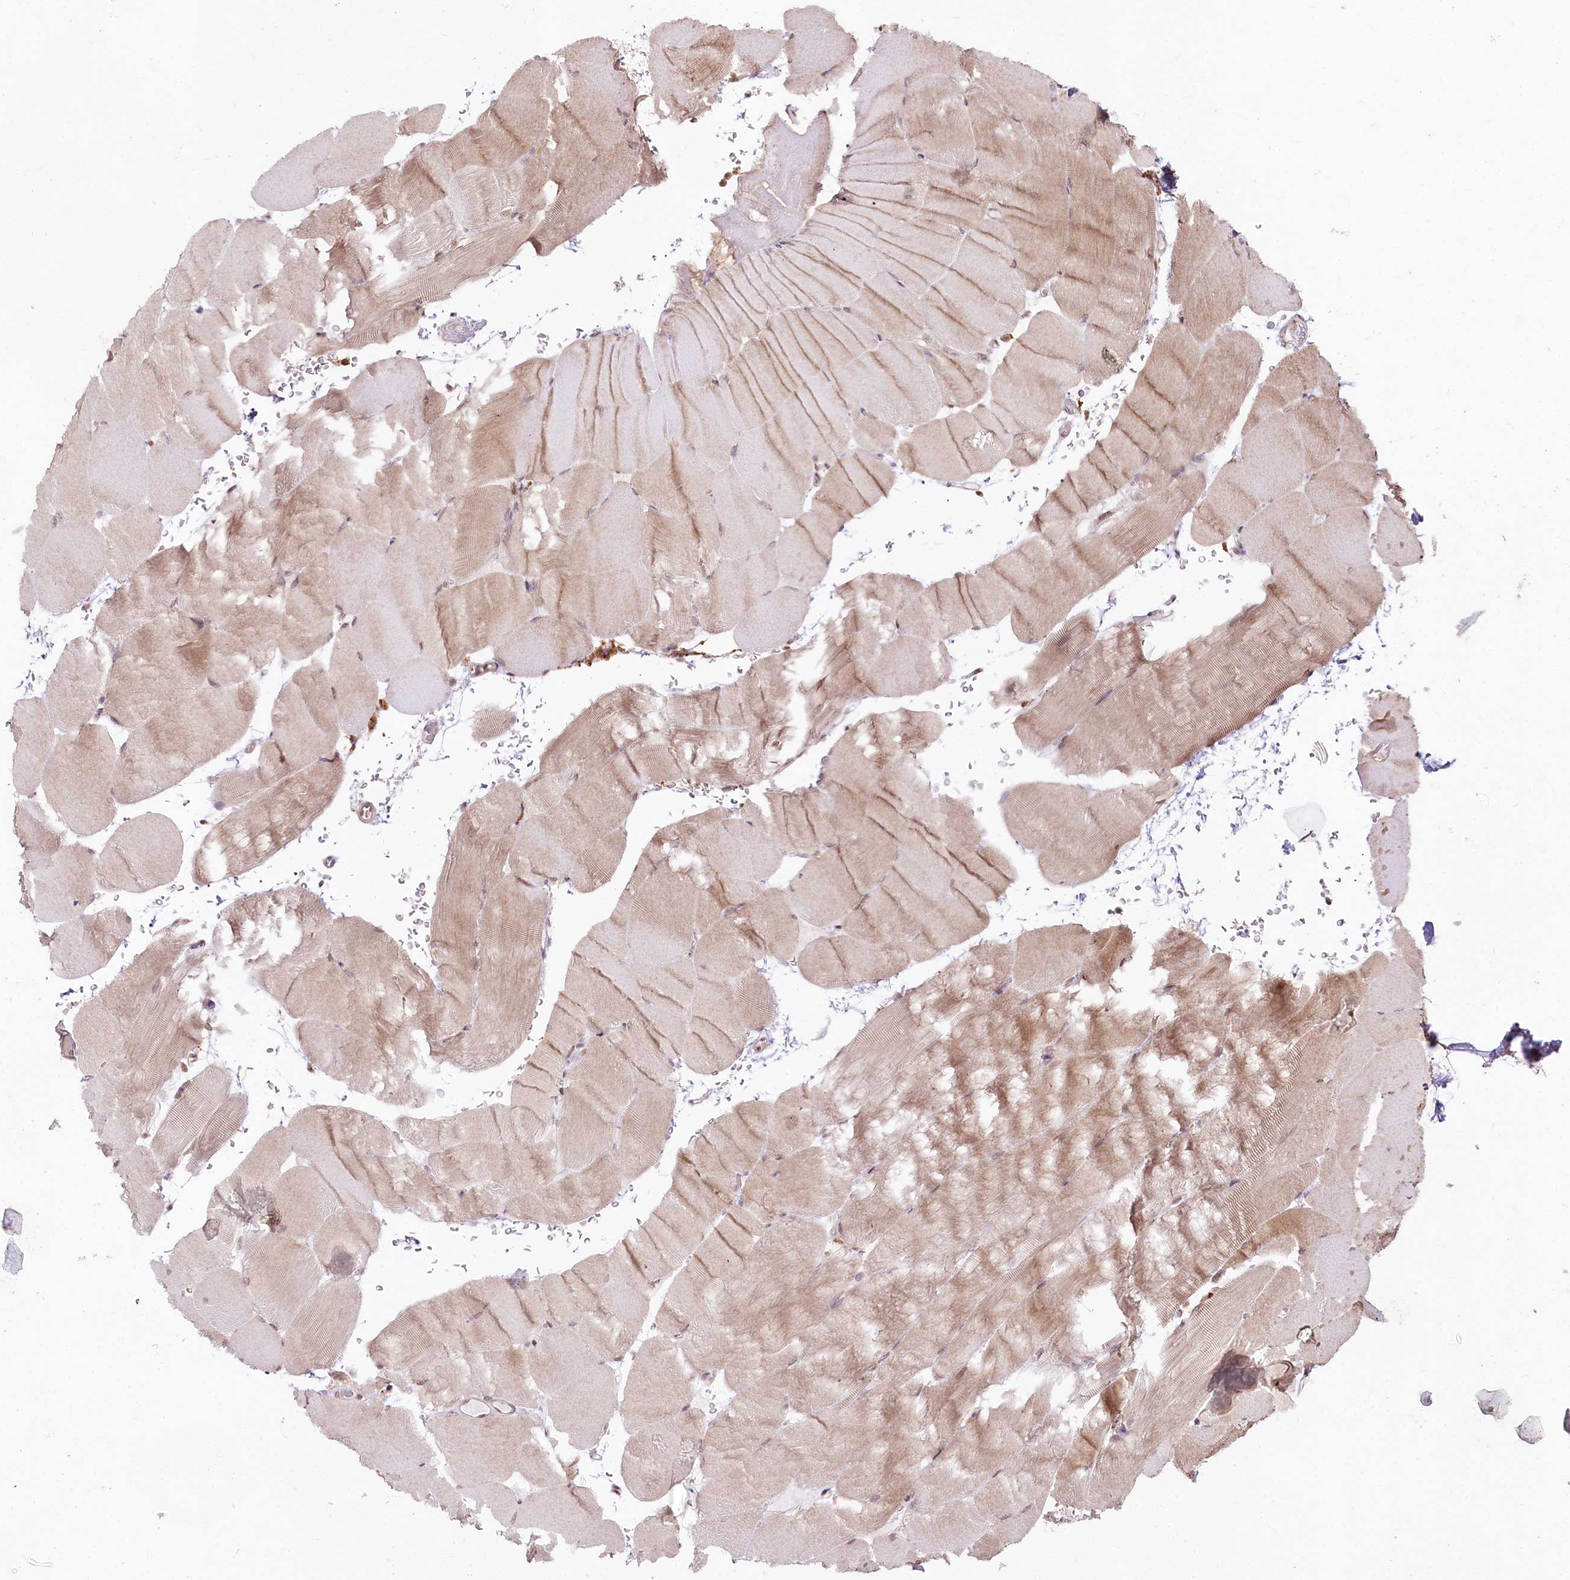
{"staining": {"intensity": "weak", "quantity": "25%-75%", "location": "cytoplasmic/membranous,nuclear"}, "tissue": "skeletal muscle", "cell_type": "Myocytes", "image_type": "normal", "snomed": [{"axis": "morphology", "description": "Normal tissue, NOS"}, {"axis": "topography", "description": "Skeletal muscle"}, {"axis": "topography", "description": "Parathyroid gland"}], "caption": "Protein analysis of benign skeletal muscle exhibits weak cytoplasmic/membranous,nuclear staining in about 25%-75% of myocytes.", "gene": "CNPY2", "patient": {"sex": "female", "age": 37}}